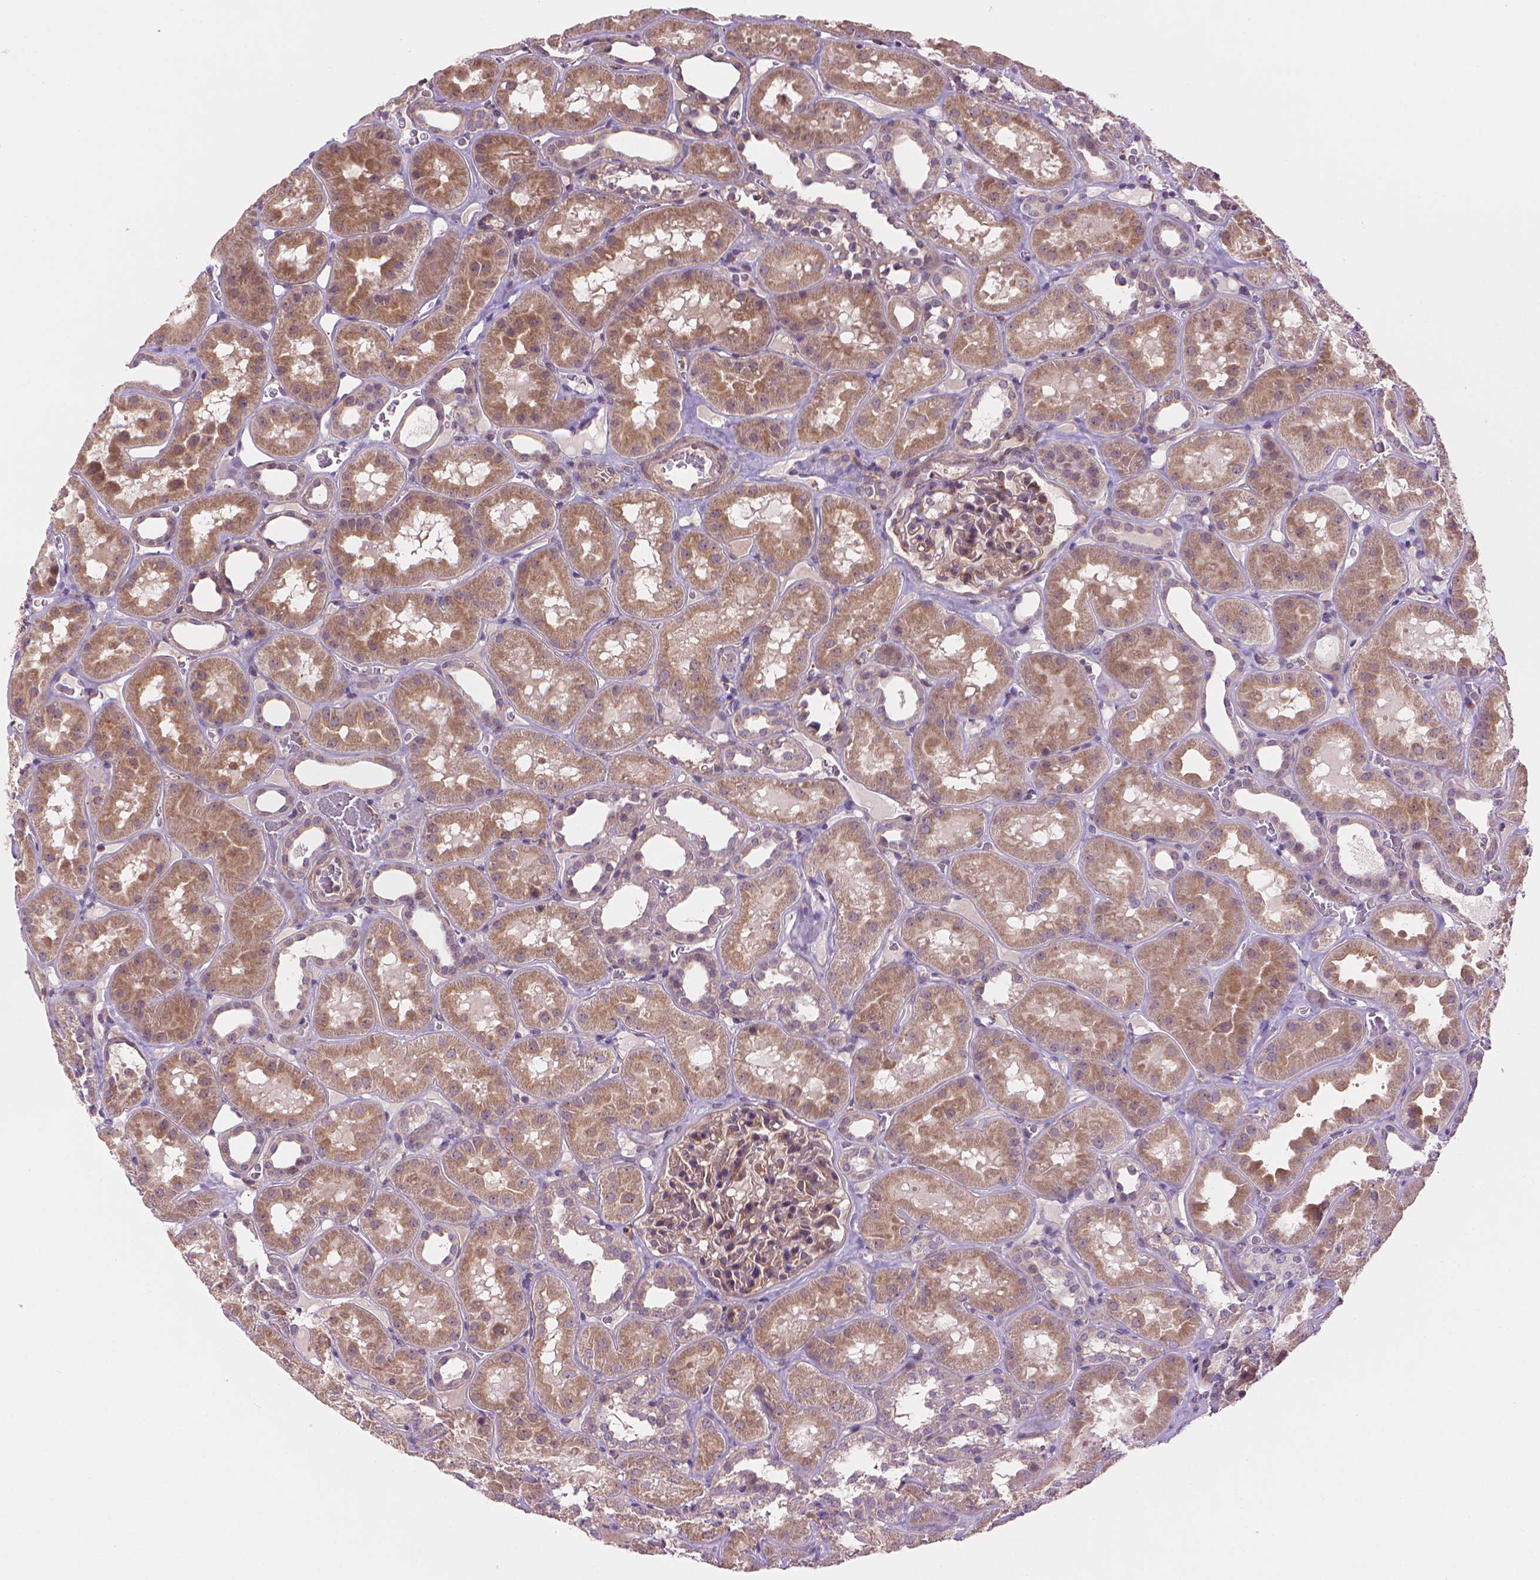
{"staining": {"intensity": "weak", "quantity": "25%-75%", "location": "cytoplasmic/membranous"}, "tissue": "kidney", "cell_type": "Cells in glomeruli", "image_type": "normal", "snomed": [{"axis": "morphology", "description": "Normal tissue, NOS"}, {"axis": "topography", "description": "Kidney"}], "caption": "An immunohistochemistry (IHC) histopathology image of normal tissue is shown. Protein staining in brown highlights weak cytoplasmic/membranous positivity in kidney within cells in glomeruli.", "gene": "AMMECR1L", "patient": {"sex": "female", "age": 41}}